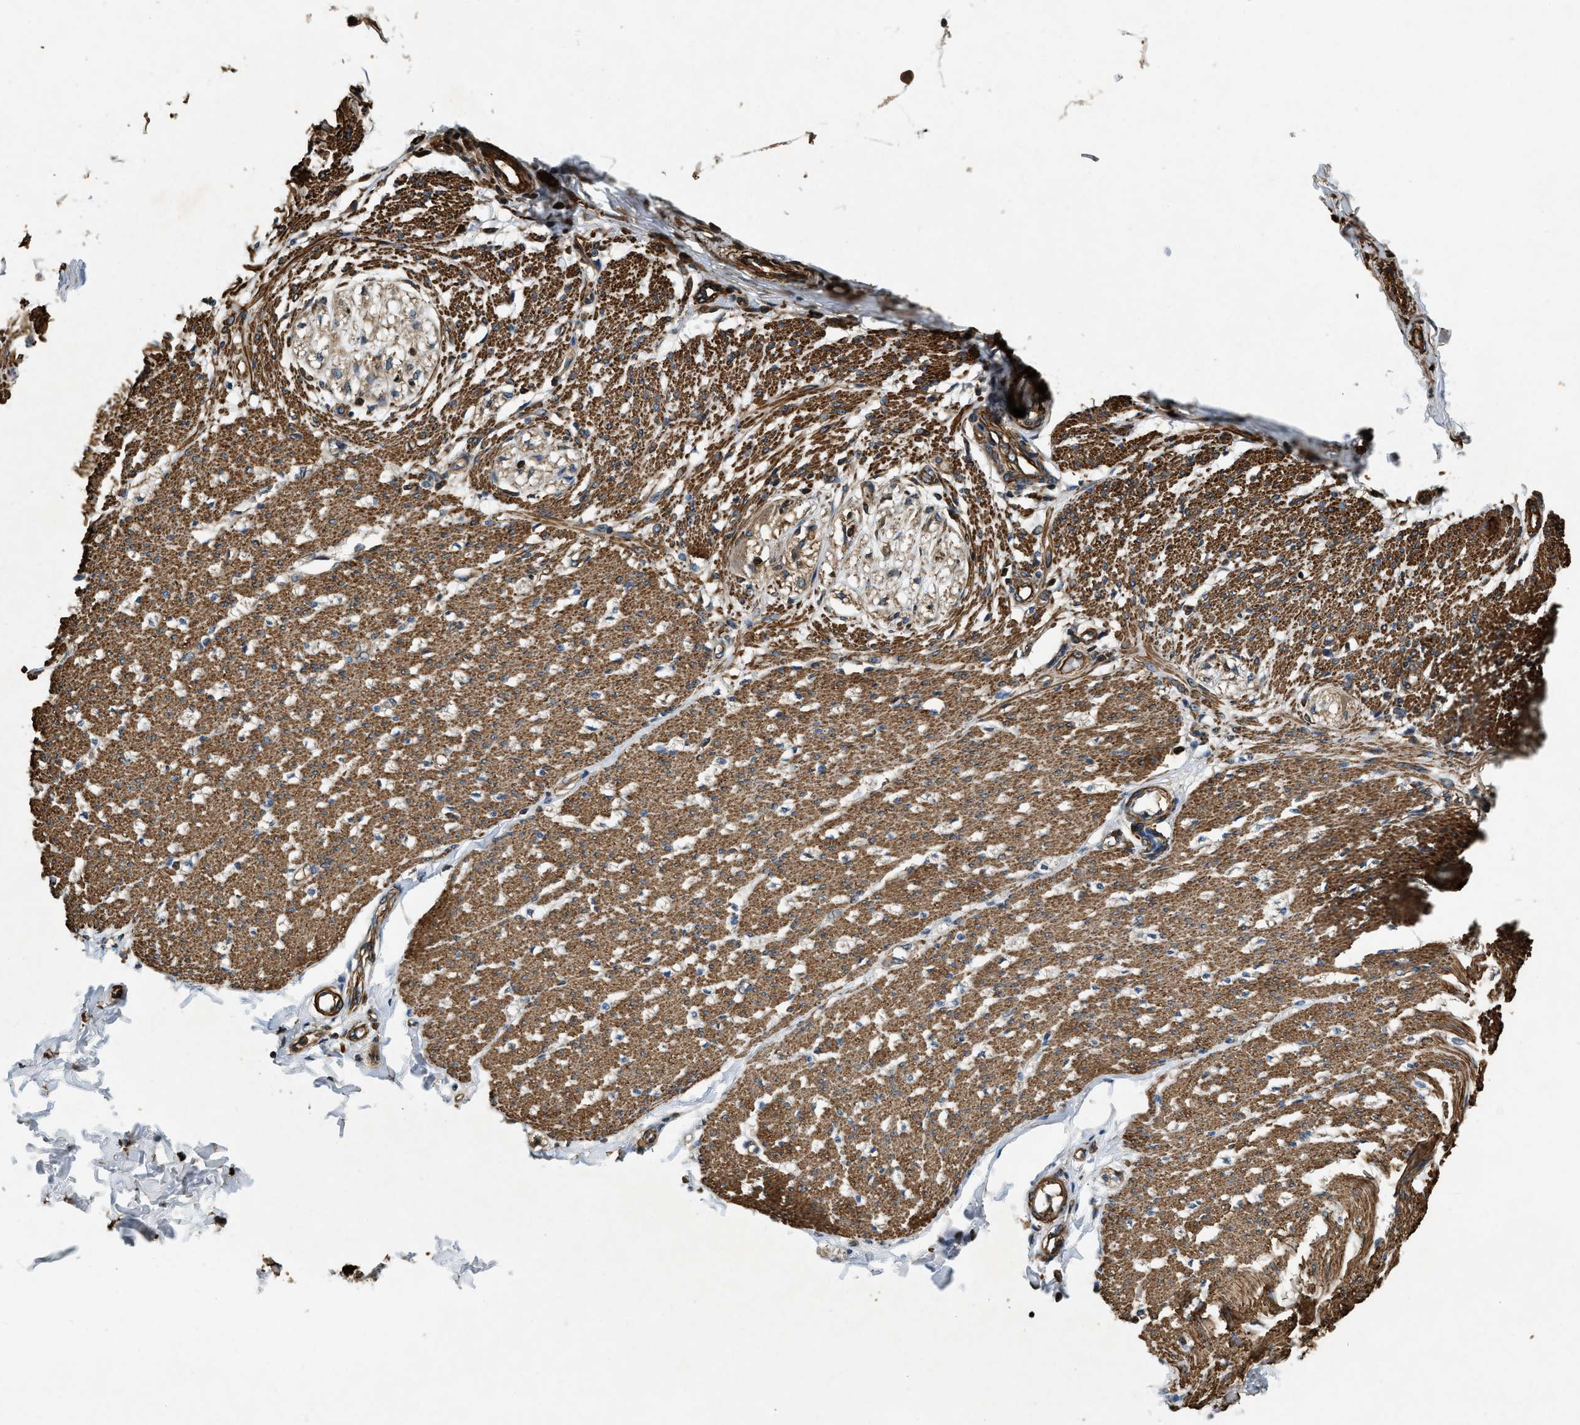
{"staining": {"intensity": "moderate", "quantity": ">75%", "location": "cytoplasmic/membranous"}, "tissue": "smooth muscle", "cell_type": "Smooth muscle cells", "image_type": "normal", "snomed": [{"axis": "morphology", "description": "Normal tissue, NOS"}, {"axis": "morphology", "description": "Adenocarcinoma, NOS"}, {"axis": "topography", "description": "Colon"}, {"axis": "topography", "description": "Peripheral nerve tissue"}], "caption": "Immunohistochemical staining of unremarkable smooth muscle demonstrates moderate cytoplasmic/membranous protein expression in about >75% of smooth muscle cells. The protein is shown in brown color, while the nuclei are stained blue.", "gene": "YARS1", "patient": {"sex": "male", "age": 14}}